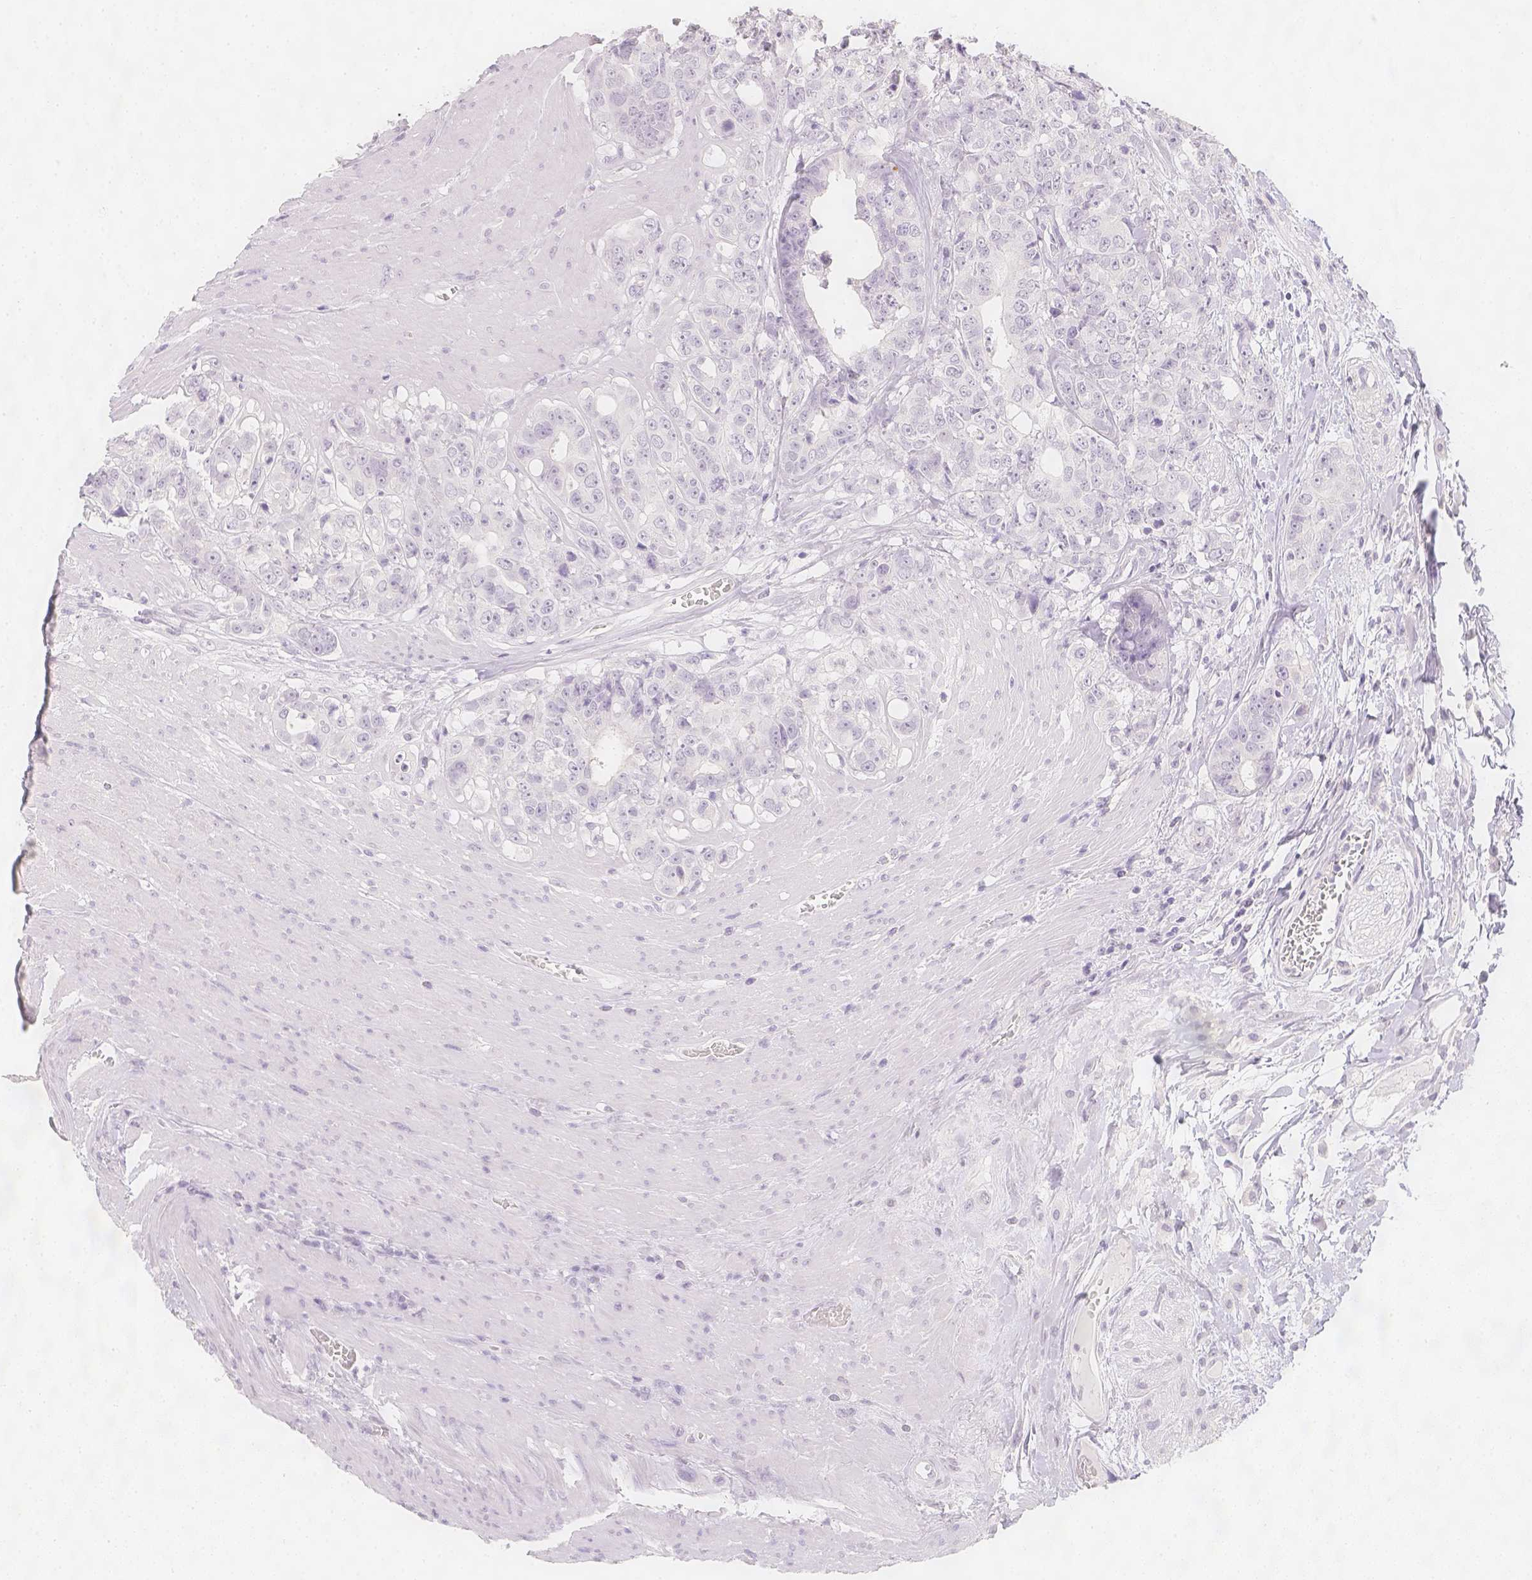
{"staining": {"intensity": "negative", "quantity": "none", "location": "none"}, "tissue": "colorectal cancer", "cell_type": "Tumor cells", "image_type": "cancer", "snomed": [{"axis": "morphology", "description": "Adenocarcinoma, NOS"}, {"axis": "topography", "description": "Rectum"}], "caption": "IHC photomicrograph of human colorectal adenocarcinoma stained for a protein (brown), which demonstrates no positivity in tumor cells.", "gene": "SLC18A1", "patient": {"sex": "female", "age": 62}}